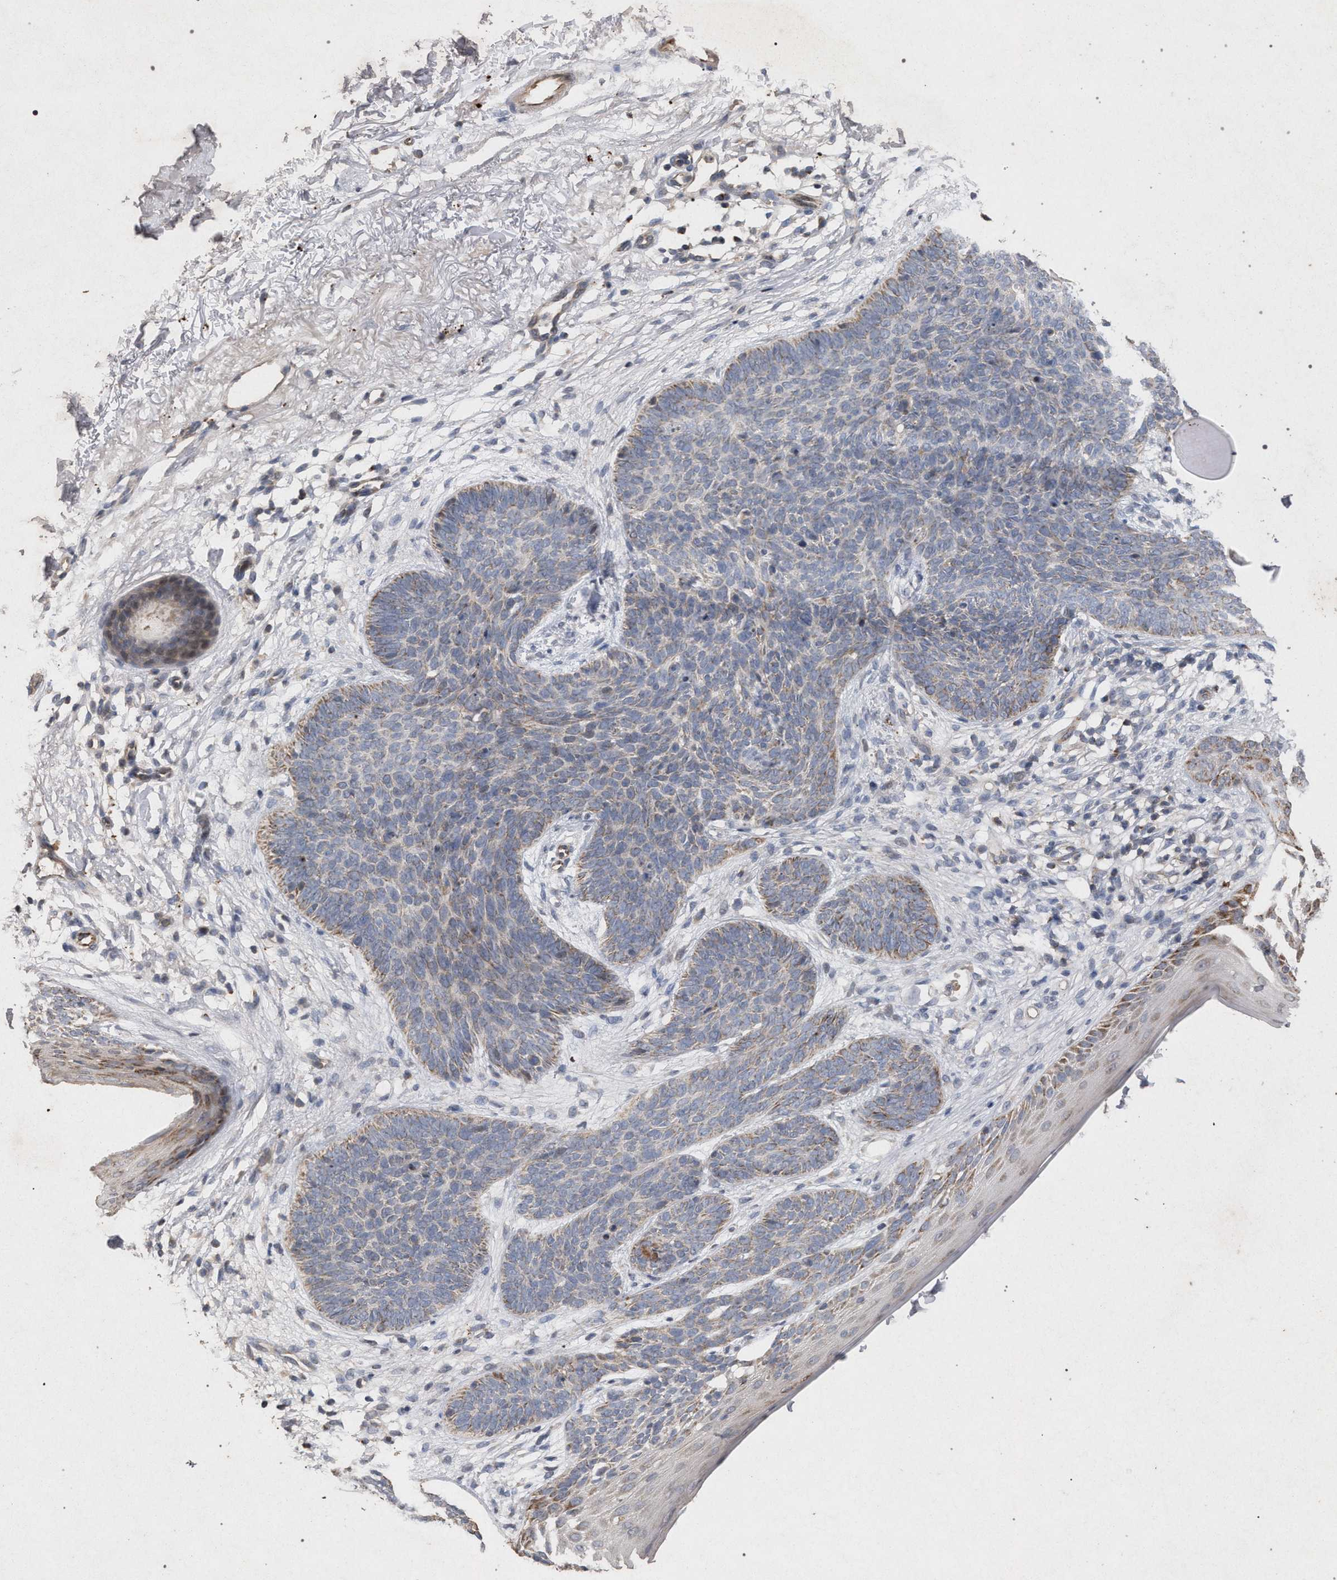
{"staining": {"intensity": "weak", "quantity": "<25%", "location": "cytoplasmic/membranous"}, "tissue": "skin cancer", "cell_type": "Tumor cells", "image_type": "cancer", "snomed": [{"axis": "morphology", "description": "Basal cell carcinoma"}, {"axis": "topography", "description": "Skin"}], "caption": "A photomicrograph of skin cancer (basal cell carcinoma) stained for a protein displays no brown staining in tumor cells. (DAB (3,3'-diaminobenzidine) immunohistochemistry visualized using brightfield microscopy, high magnification).", "gene": "PKD2L1", "patient": {"sex": "female", "age": 70}}